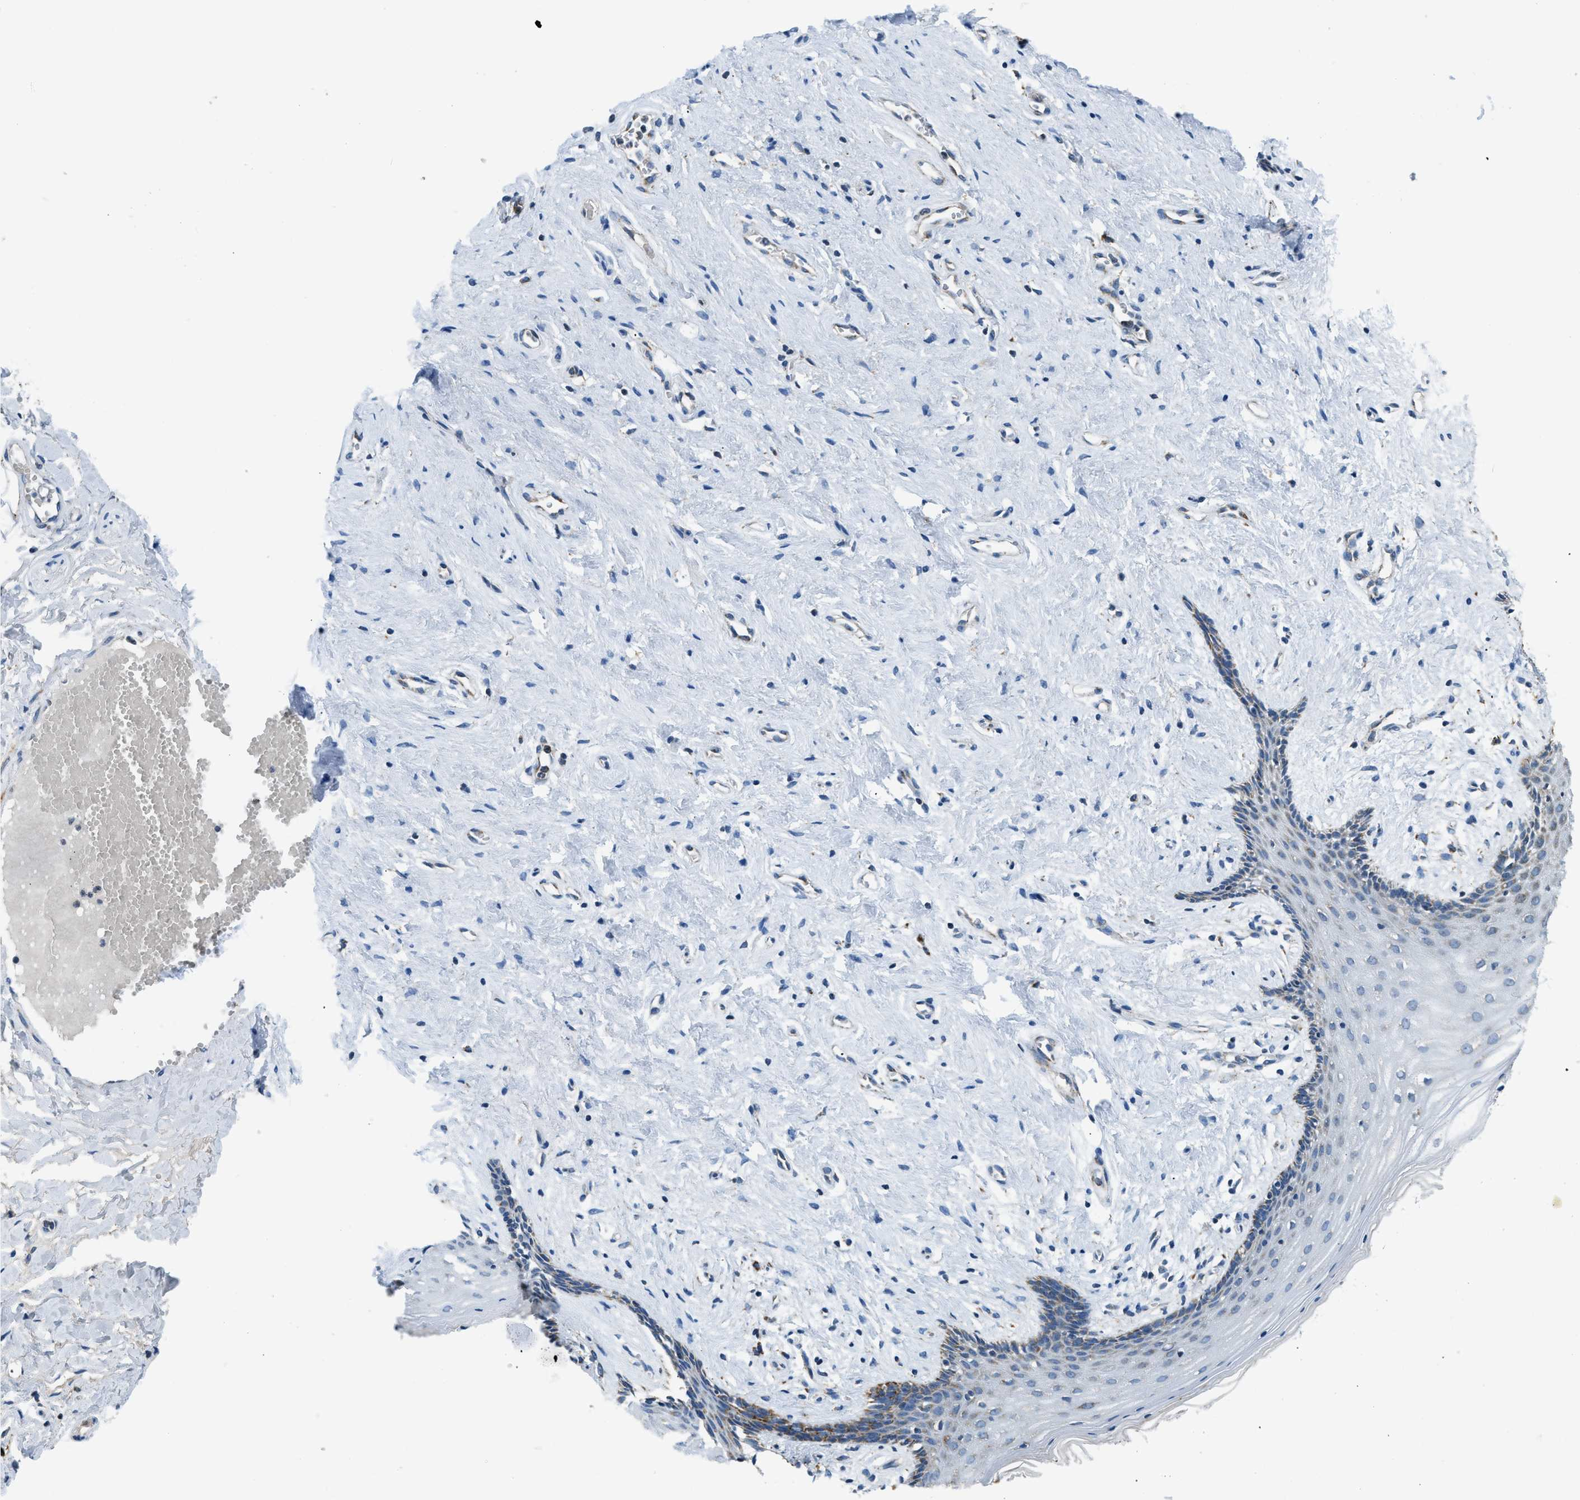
{"staining": {"intensity": "moderate", "quantity": "<25%", "location": "cytoplasmic/membranous"}, "tissue": "vagina", "cell_type": "Squamous epithelial cells", "image_type": "normal", "snomed": [{"axis": "morphology", "description": "Normal tissue, NOS"}, {"axis": "topography", "description": "Vagina"}], "caption": "A micrograph of human vagina stained for a protein reveals moderate cytoplasmic/membranous brown staining in squamous epithelial cells.", "gene": "ACADVL", "patient": {"sex": "female", "age": 44}}